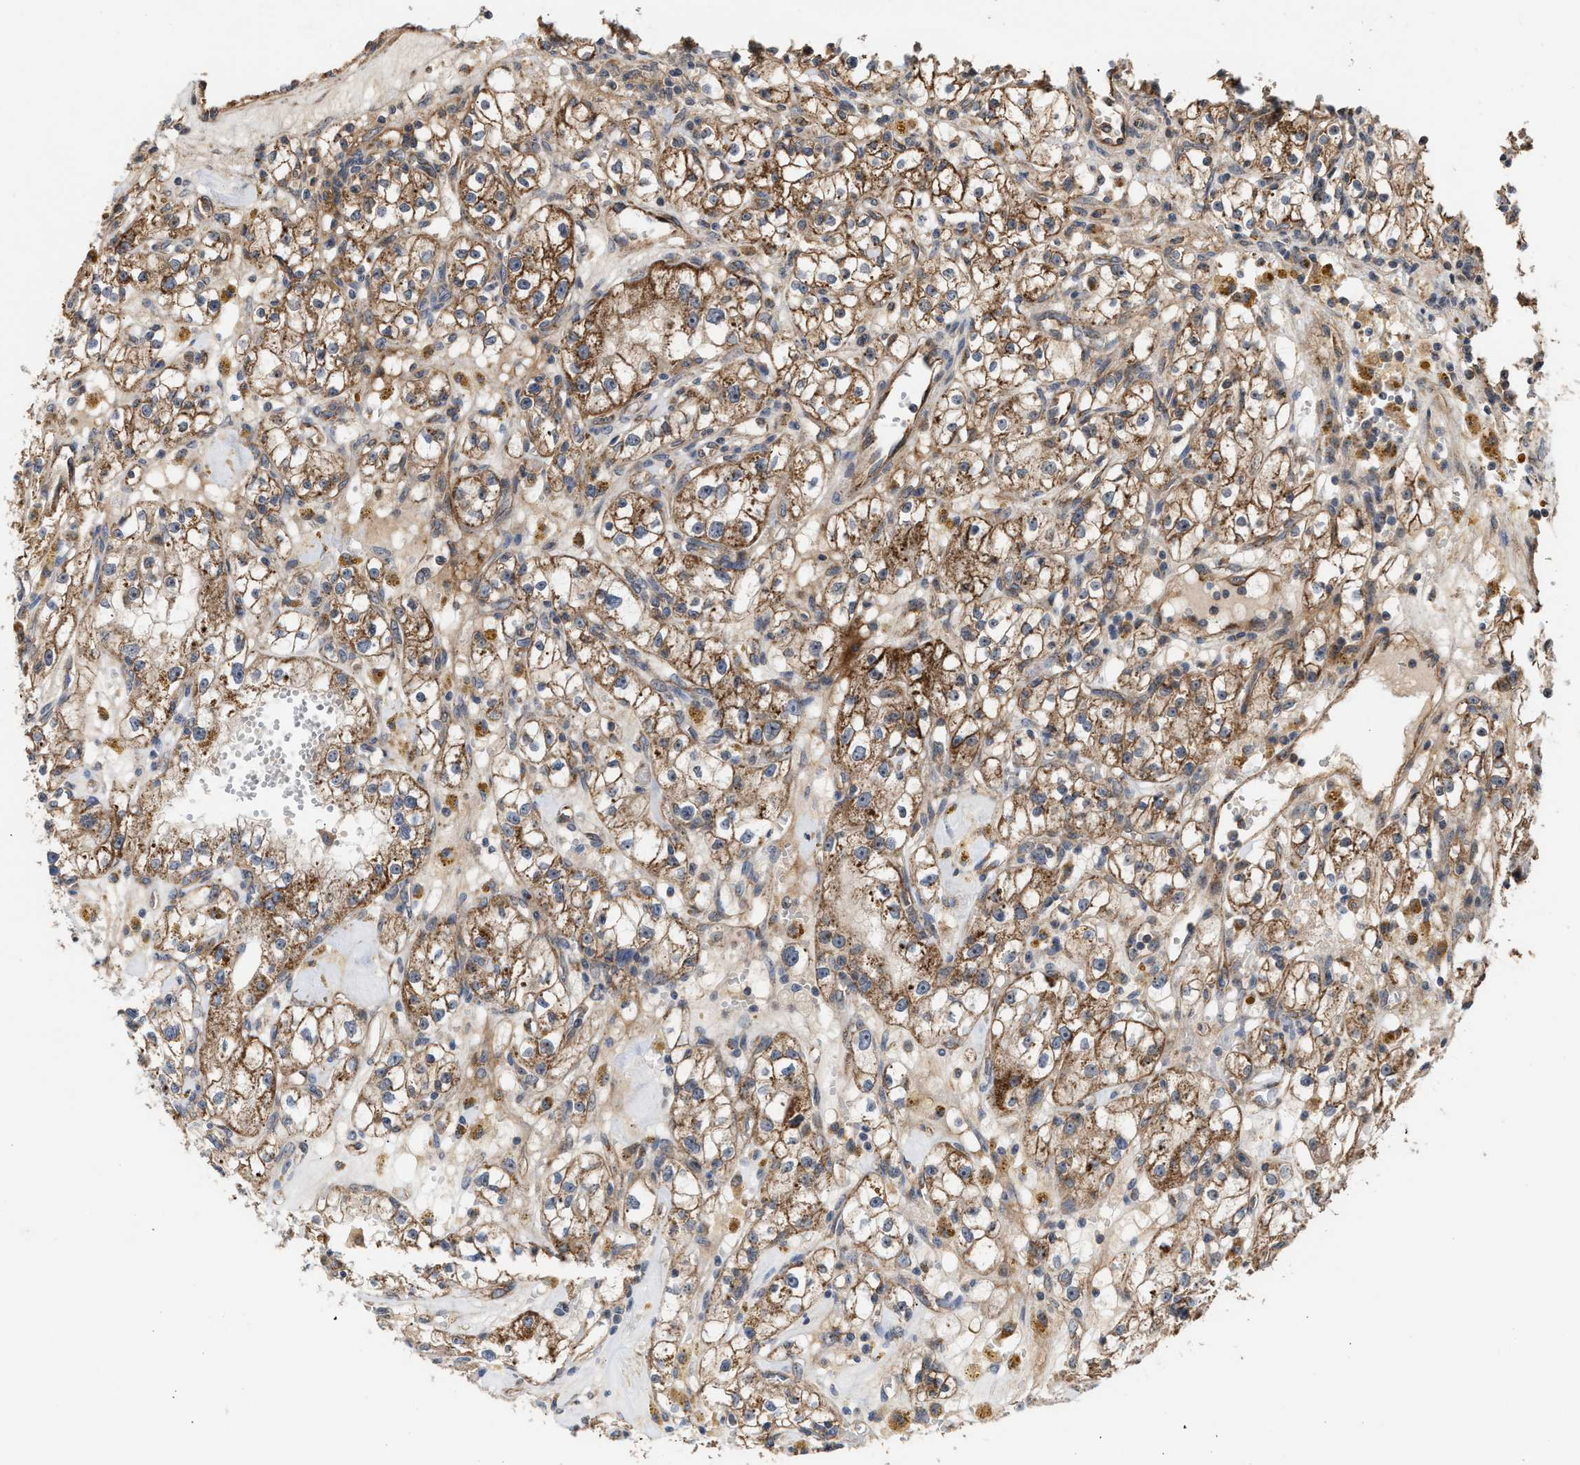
{"staining": {"intensity": "moderate", "quantity": ">75%", "location": "cytoplasmic/membranous"}, "tissue": "renal cancer", "cell_type": "Tumor cells", "image_type": "cancer", "snomed": [{"axis": "morphology", "description": "Adenocarcinoma, NOS"}, {"axis": "topography", "description": "Kidney"}], "caption": "Protein expression analysis of renal cancer (adenocarcinoma) reveals moderate cytoplasmic/membranous staining in about >75% of tumor cells.", "gene": "EXOSC2", "patient": {"sex": "male", "age": 56}}